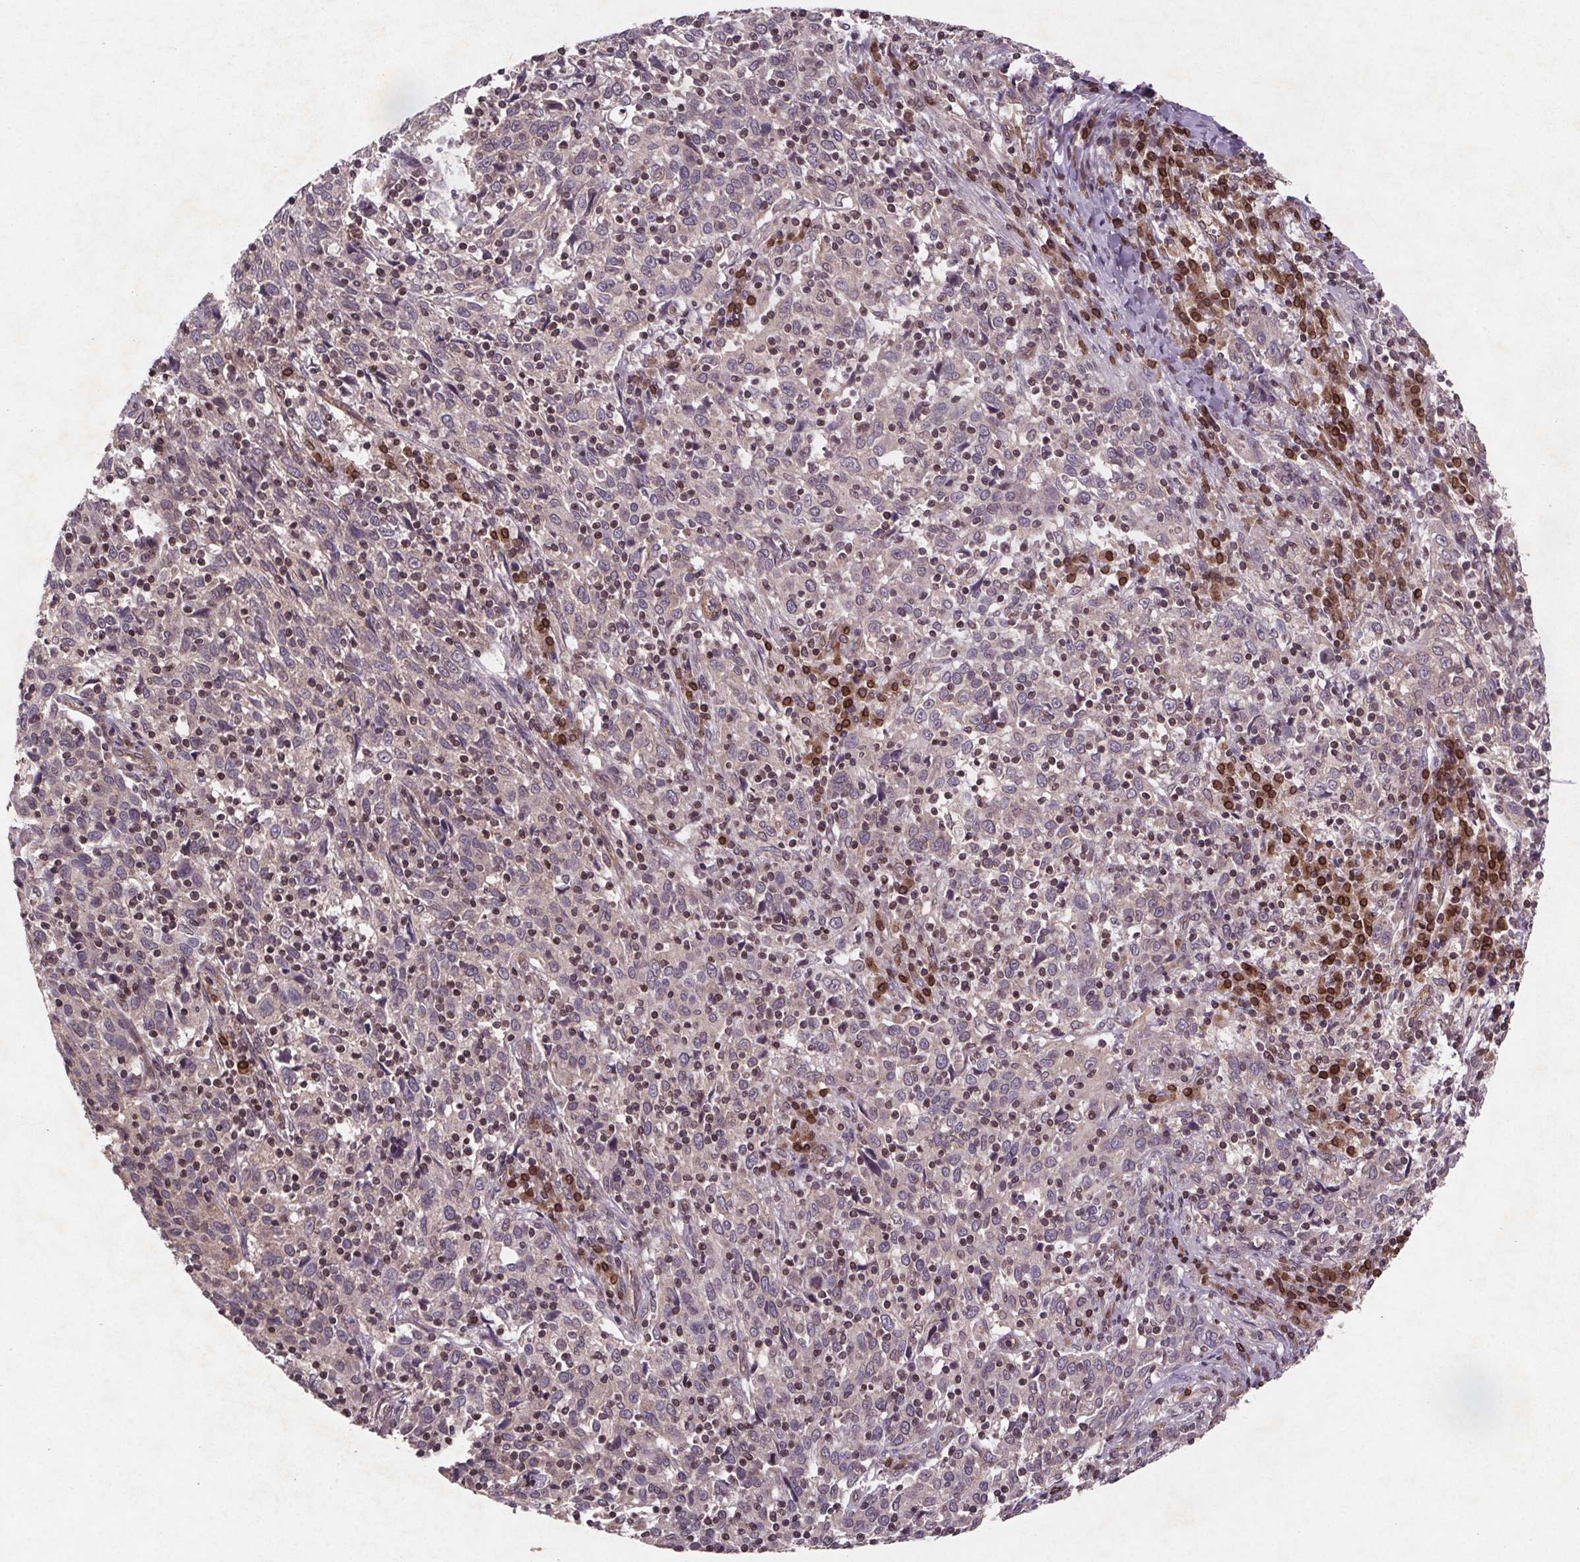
{"staining": {"intensity": "negative", "quantity": "none", "location": "none"}, "tissue": "cervical cancer", "cell_type": "Tumor cells", "image_type": "cancer", "snomed": [{"axis": "morphology", "description": "Squamous cell carcinoma, NOS"}, {"axis": "topography", "description": "Cervix"}], "caption": "Photomicrograph shows no significant protein positivity in tumor cells of cervical cancer (squamous cell carcinoma). The staining was performed using DAB (3,3'-diaminobenzidine) to visualize the protein expression in brown, while the nuclei were stained in blue with hematoxylin (Magnification: 20x).", "gene": "STRN3", "patient": {"sex": "female", "age": 46}}